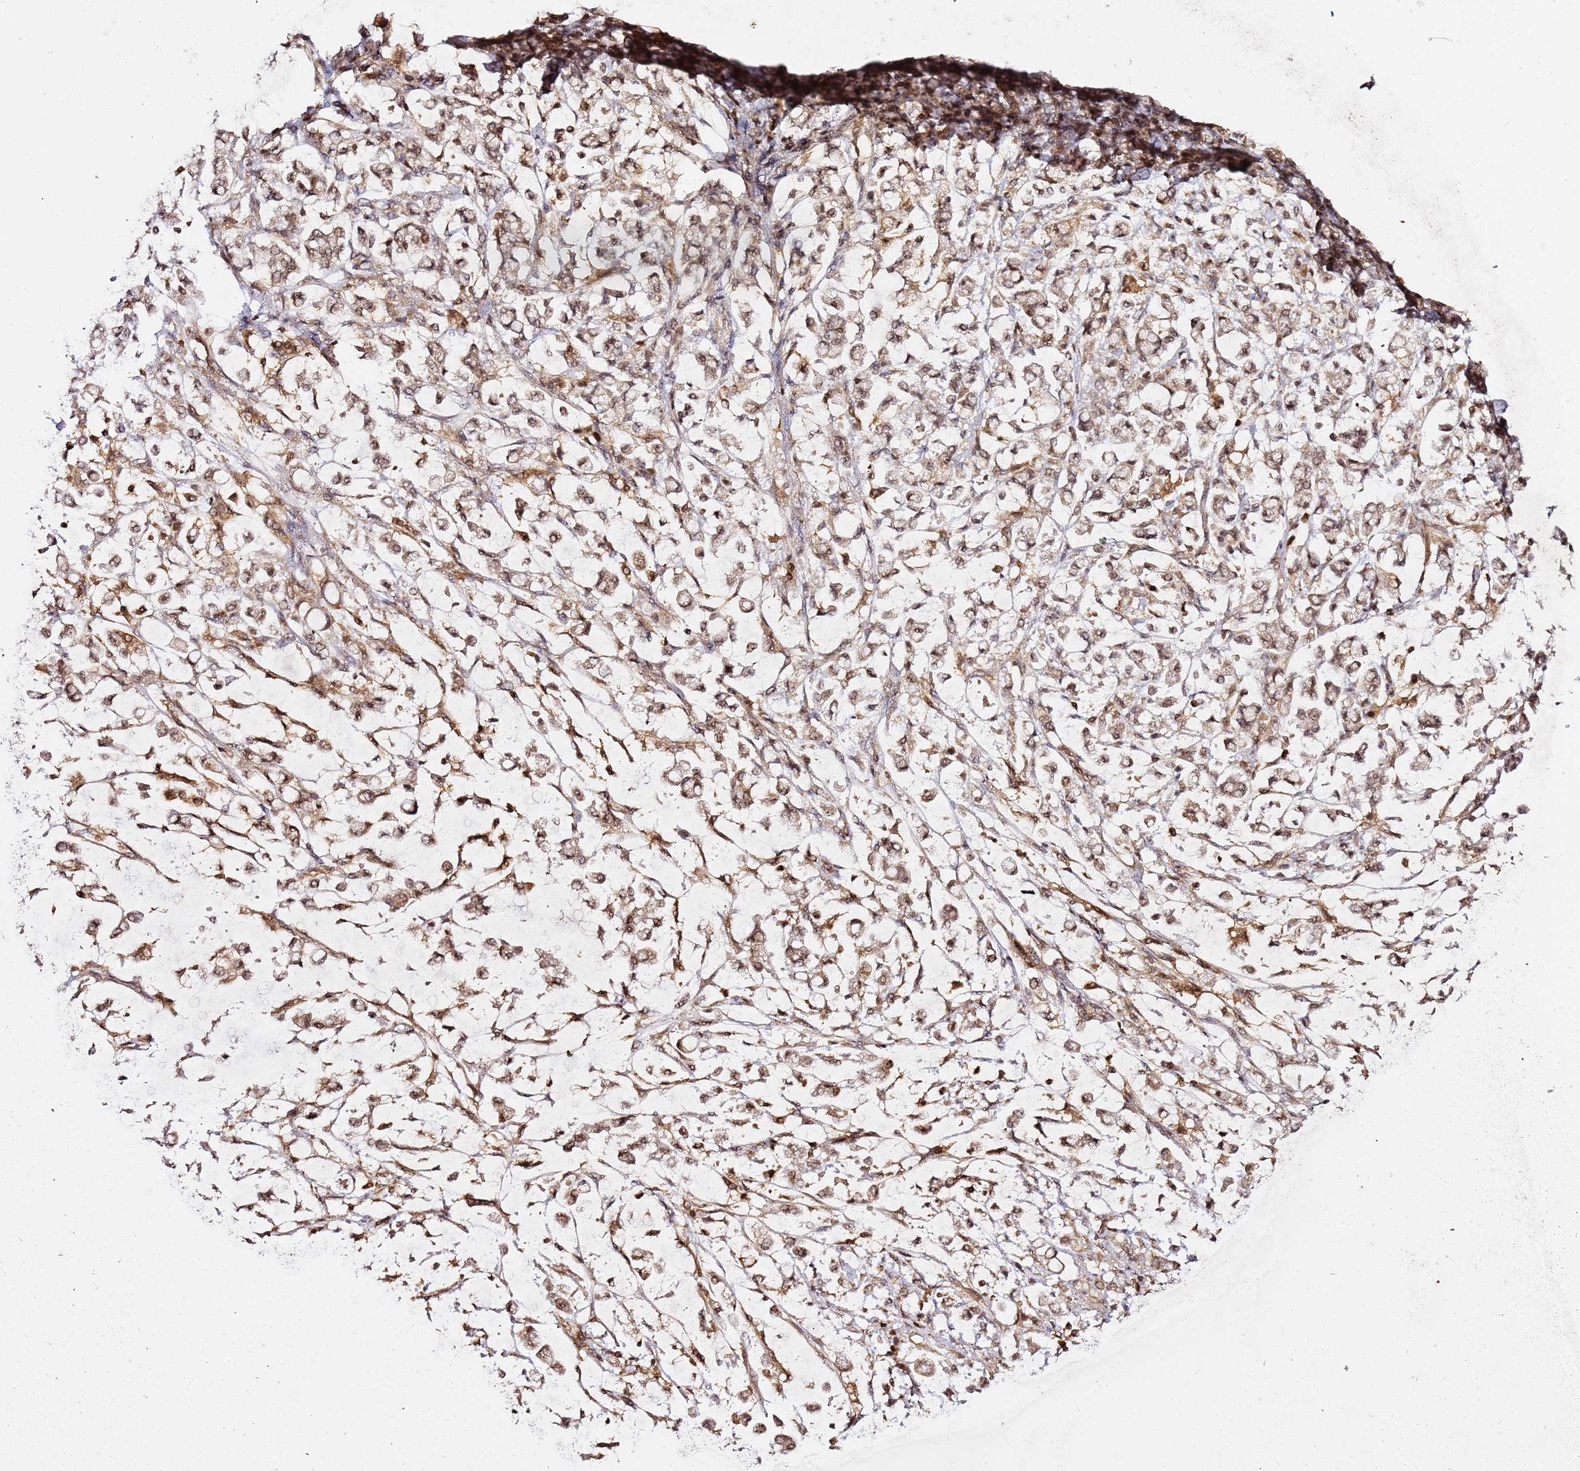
{"staining": {"intensity": "moderate", "quantity": ">75%", "location": "cytoplasmic/membranous,nuclear"}, "tissue": "stomach cancer", "cell_type": "Tumor cells", "image_type": "cancer", "snomed": [{"axis": "morphology", "description": "Adenocarcinoma, NOS"}, {"axis": "topography", "description": "Stomach"}], "caption": "The micrograph reveals immunohistochemical staining of adenocarcinoma (stomach). There is moderate cytoplasmic/membranous and nuclear positivity is present in approximately >75% of tumor cells.", "gene": "OR5V1", "patient": {"sex": "female", "age": 60}}